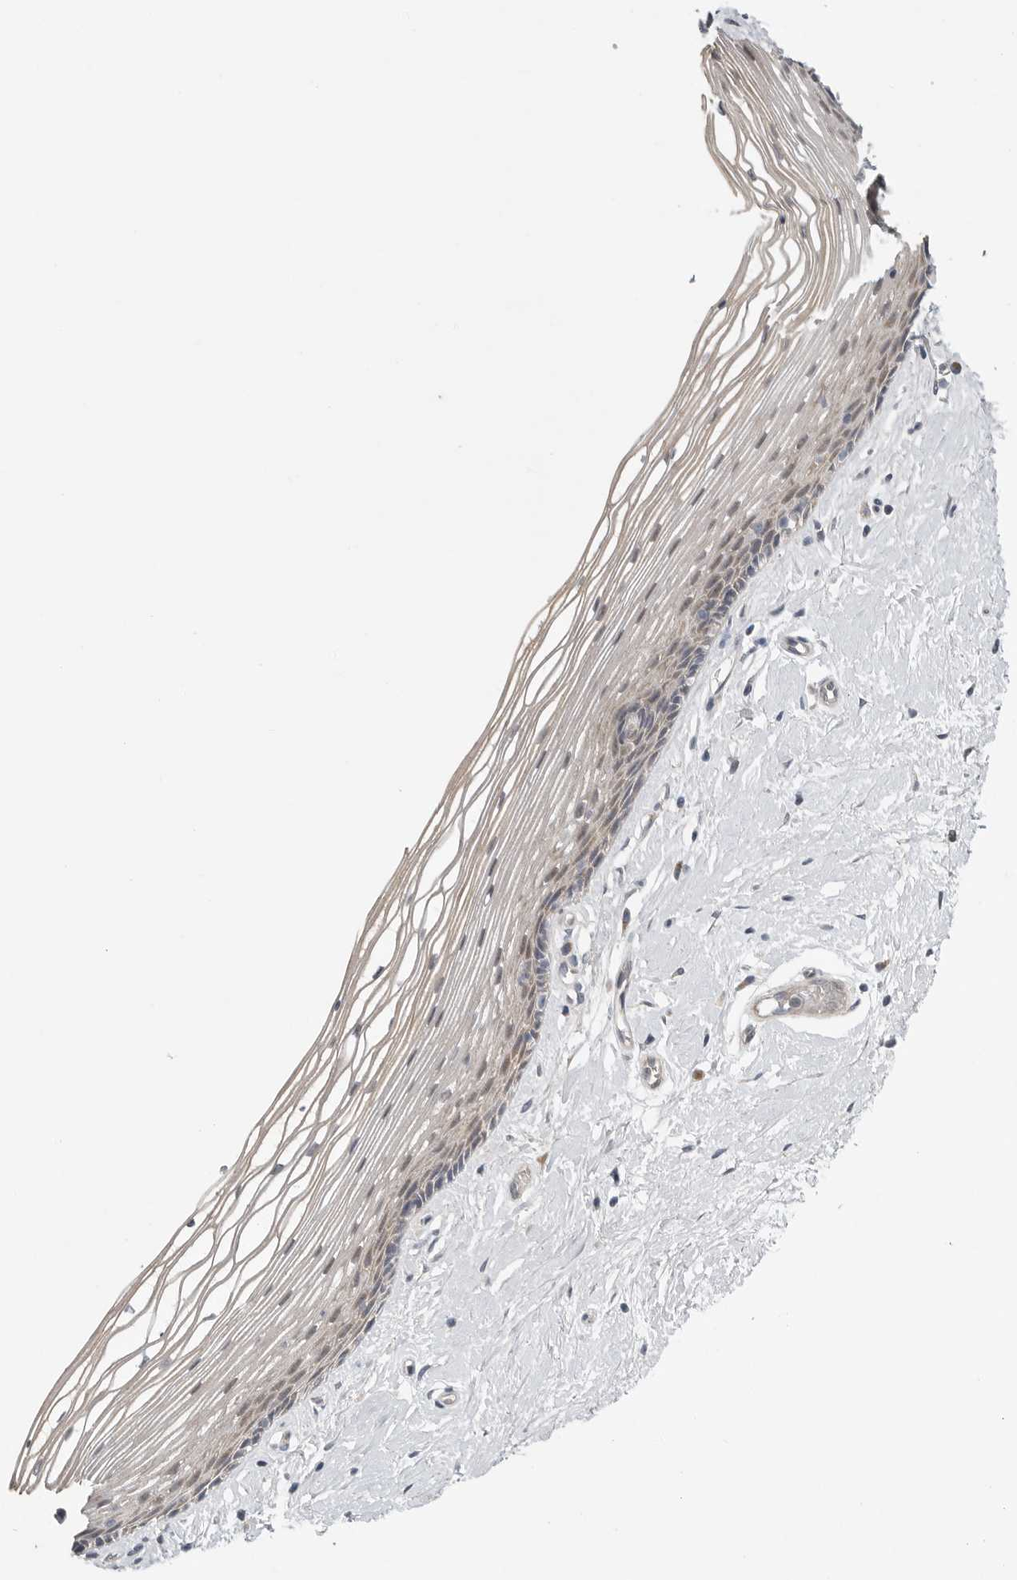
{"staining": {"intensity": "weak", "quantity": "<25%", "location": "cytoplasmic/membranous"}, "tissue": "vagina", "cell_type": "Squamous epithelial cells", "image_type": "normal", "snomed": [{"axis": "morphology", "description": "Normal tissue, NOS"}, {"axis": "topography", "description": "Vagina"}], "caption": "A histopathology image of vagina stained for a protein shows no brown staining in squamous epithelial cells.", "gene": "FBXO43", "patient": {"sex": "female", "age": 46}}